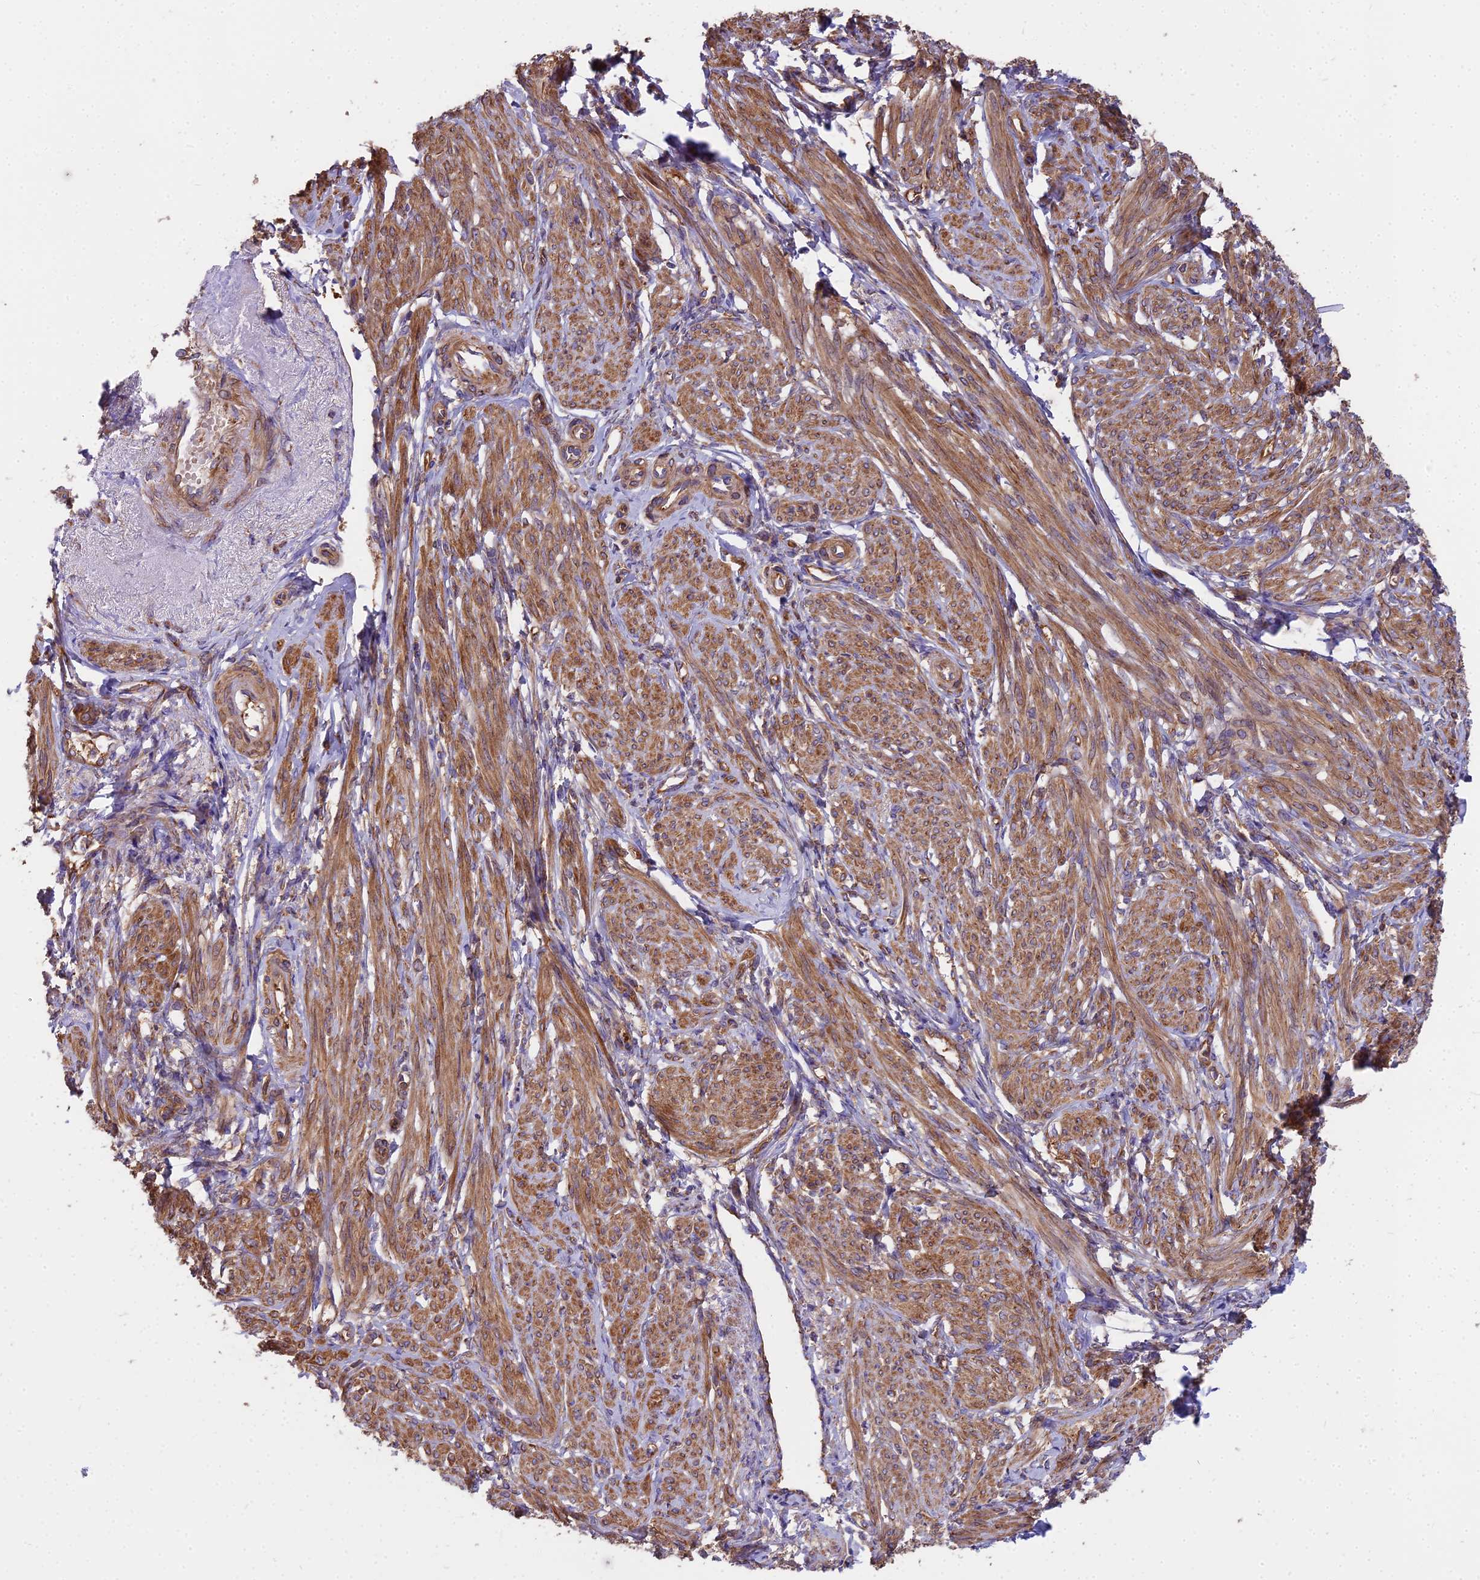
{"staining": {"intensity": "moderate", "quantity": ">75%", "location": "cytoplasmic/membranous"}, "tissue": "smooth muscle", "cell_type": "Smooth muscle cells", "image_type": "normal", "snomed": [{"axis": "morphology", "description": "Normal tissue, NOS"}, {"axis": "topography", "description": "Smooth muscle"}], "caption": "Protein staining of normal smooth muscle demonstrates moderate cytoplasmic/membranous expression in about >75% of smooth muscle cells. The staining was performed using DAB, with brown indicating positive protein expression. Nuclei are stained blue with hematoxylin.", "gene": "DCTN3", "patient": {"sex": "female", "age": 39}}